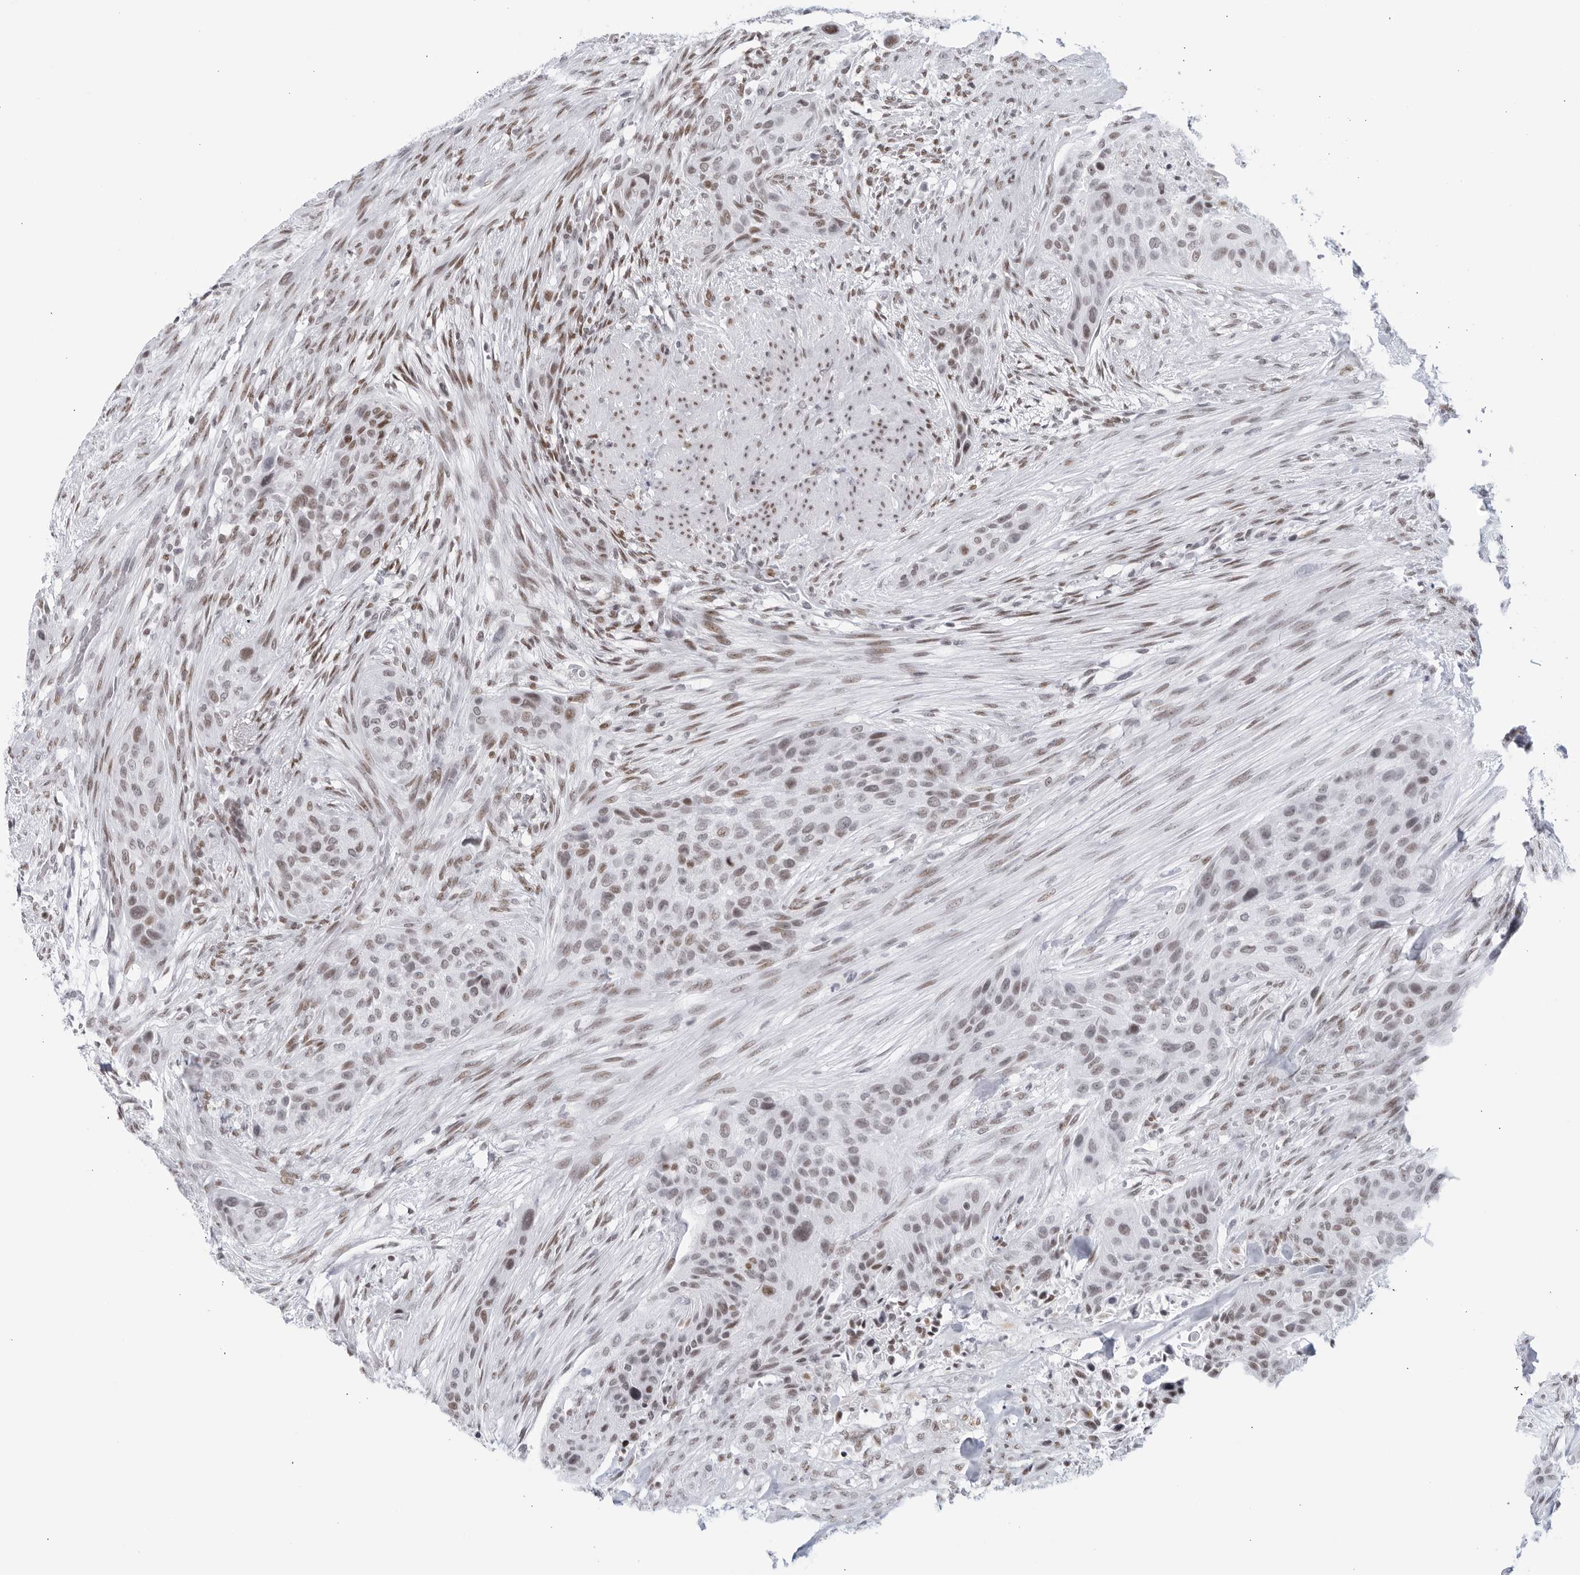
{"staining": {"intensity": "moderate", "quantity": "<25%", "location": "nuclear"}, "tissue": "urothelial cancer", "cell_type": "Tumor cells", "image_type": "cancer", "snomed": [{"axis": "morphology", "description": "Urothelial carcinoma, High grade"}, {"axis": "topography", "description": "Urinary bladder"}], "caption": "A brown stain highlights moderate nuclear expression of a protein in human urothelial cancer tumor cells.", "gene": "HP1BP3", "patient": {"sex": "male", "age": 35}}